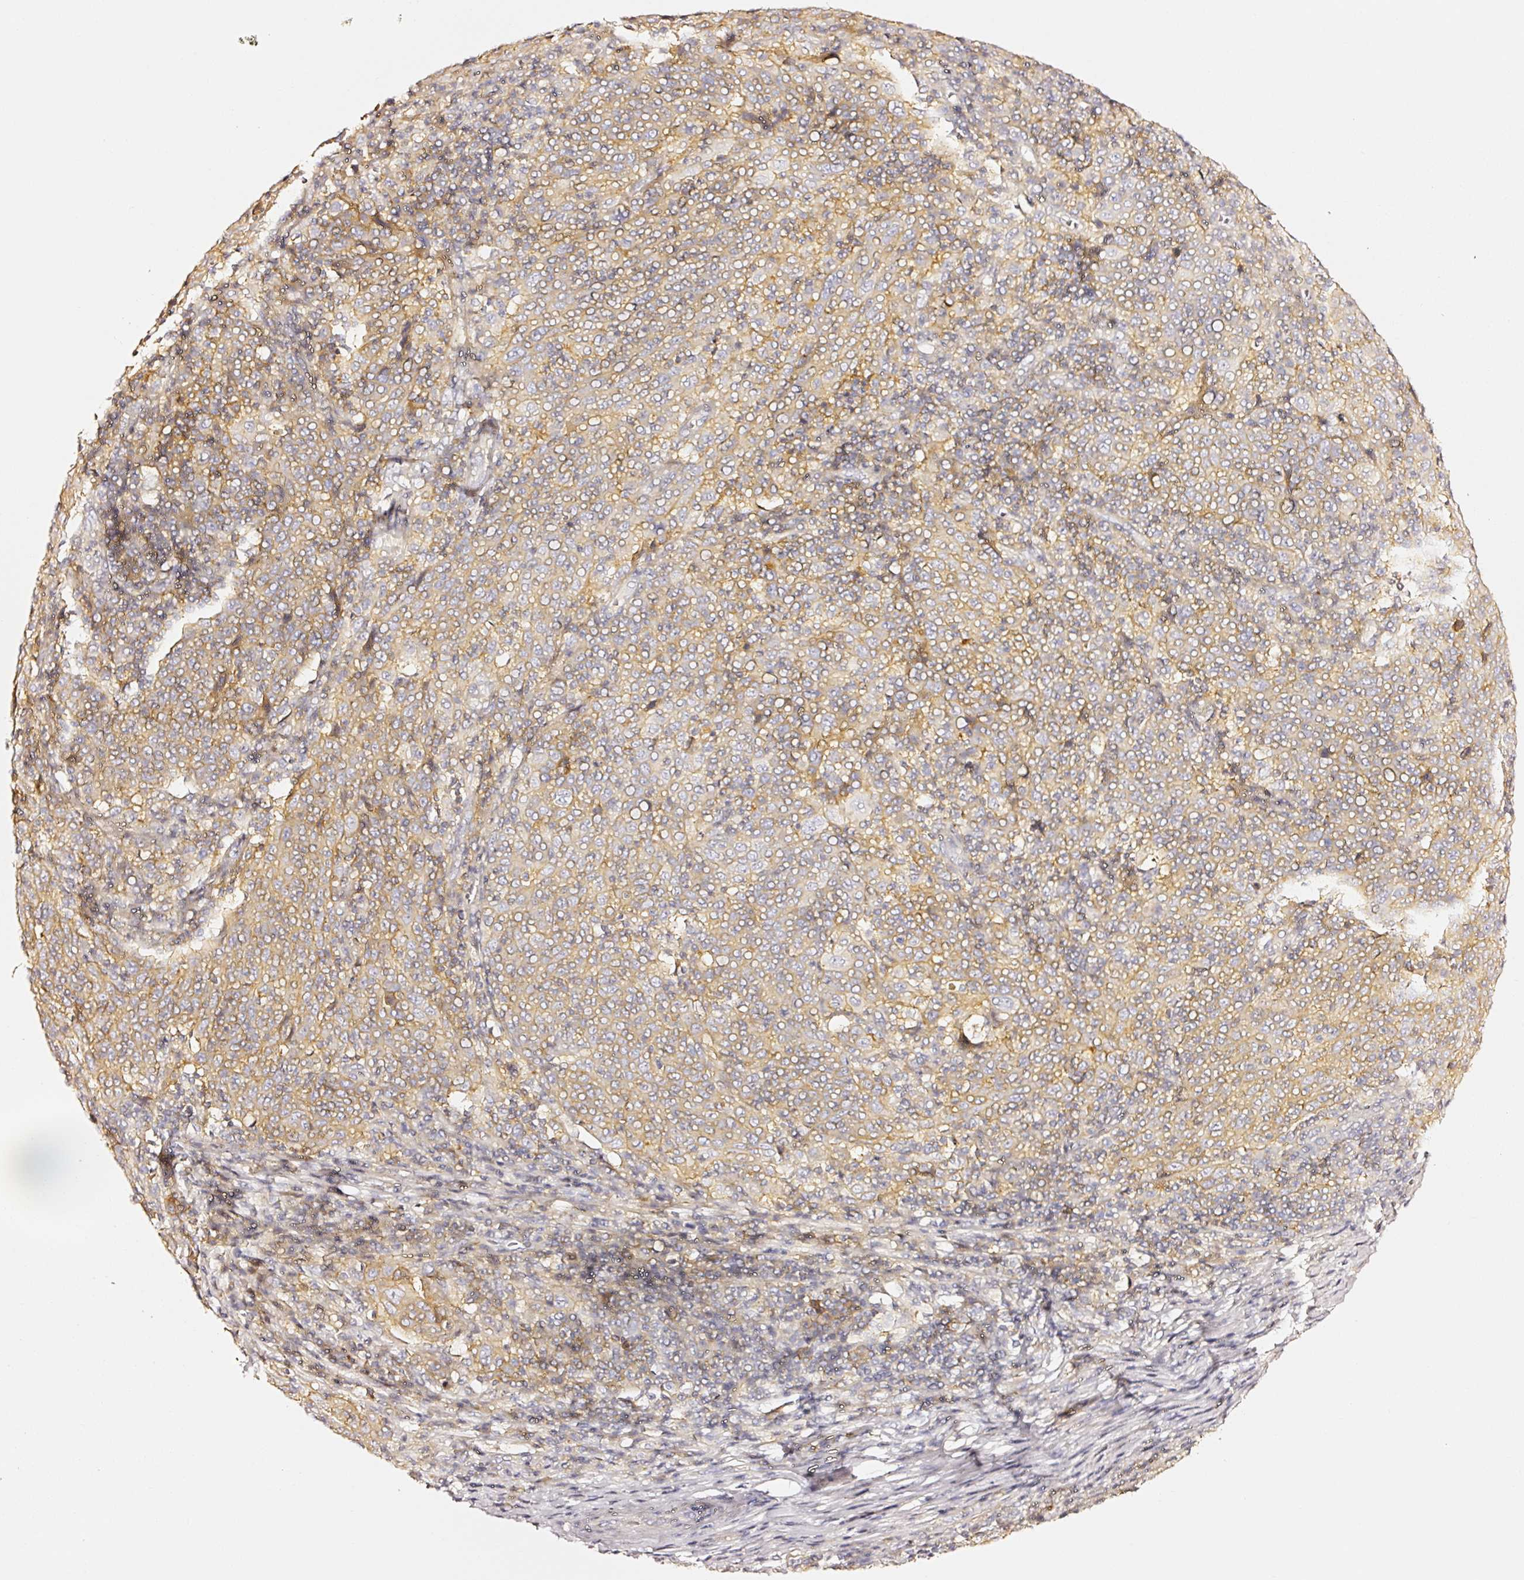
{"staining": {"intensity": "weak", "quantity": ">75%", "location": "cytoplasmic/membranous"}, "tissue": "cervical cancer", "cell_type": "Tumor cells", "image_type": "cancer", "snomed": [{"axis": "morphology", "description": "Squamous cell carcinoma, NOS"}, {"axis": "topography", "description": "Cervix"}], "caption": "IHC histopathology image of cervical squamous cell carcinoma stained for a protein (brown), which displays low levels of weak cytoplasmic/membranous expression in about >75% of tumor cells.", "gene": "CD47", "patient": {"sex": "female", "age": 67}}